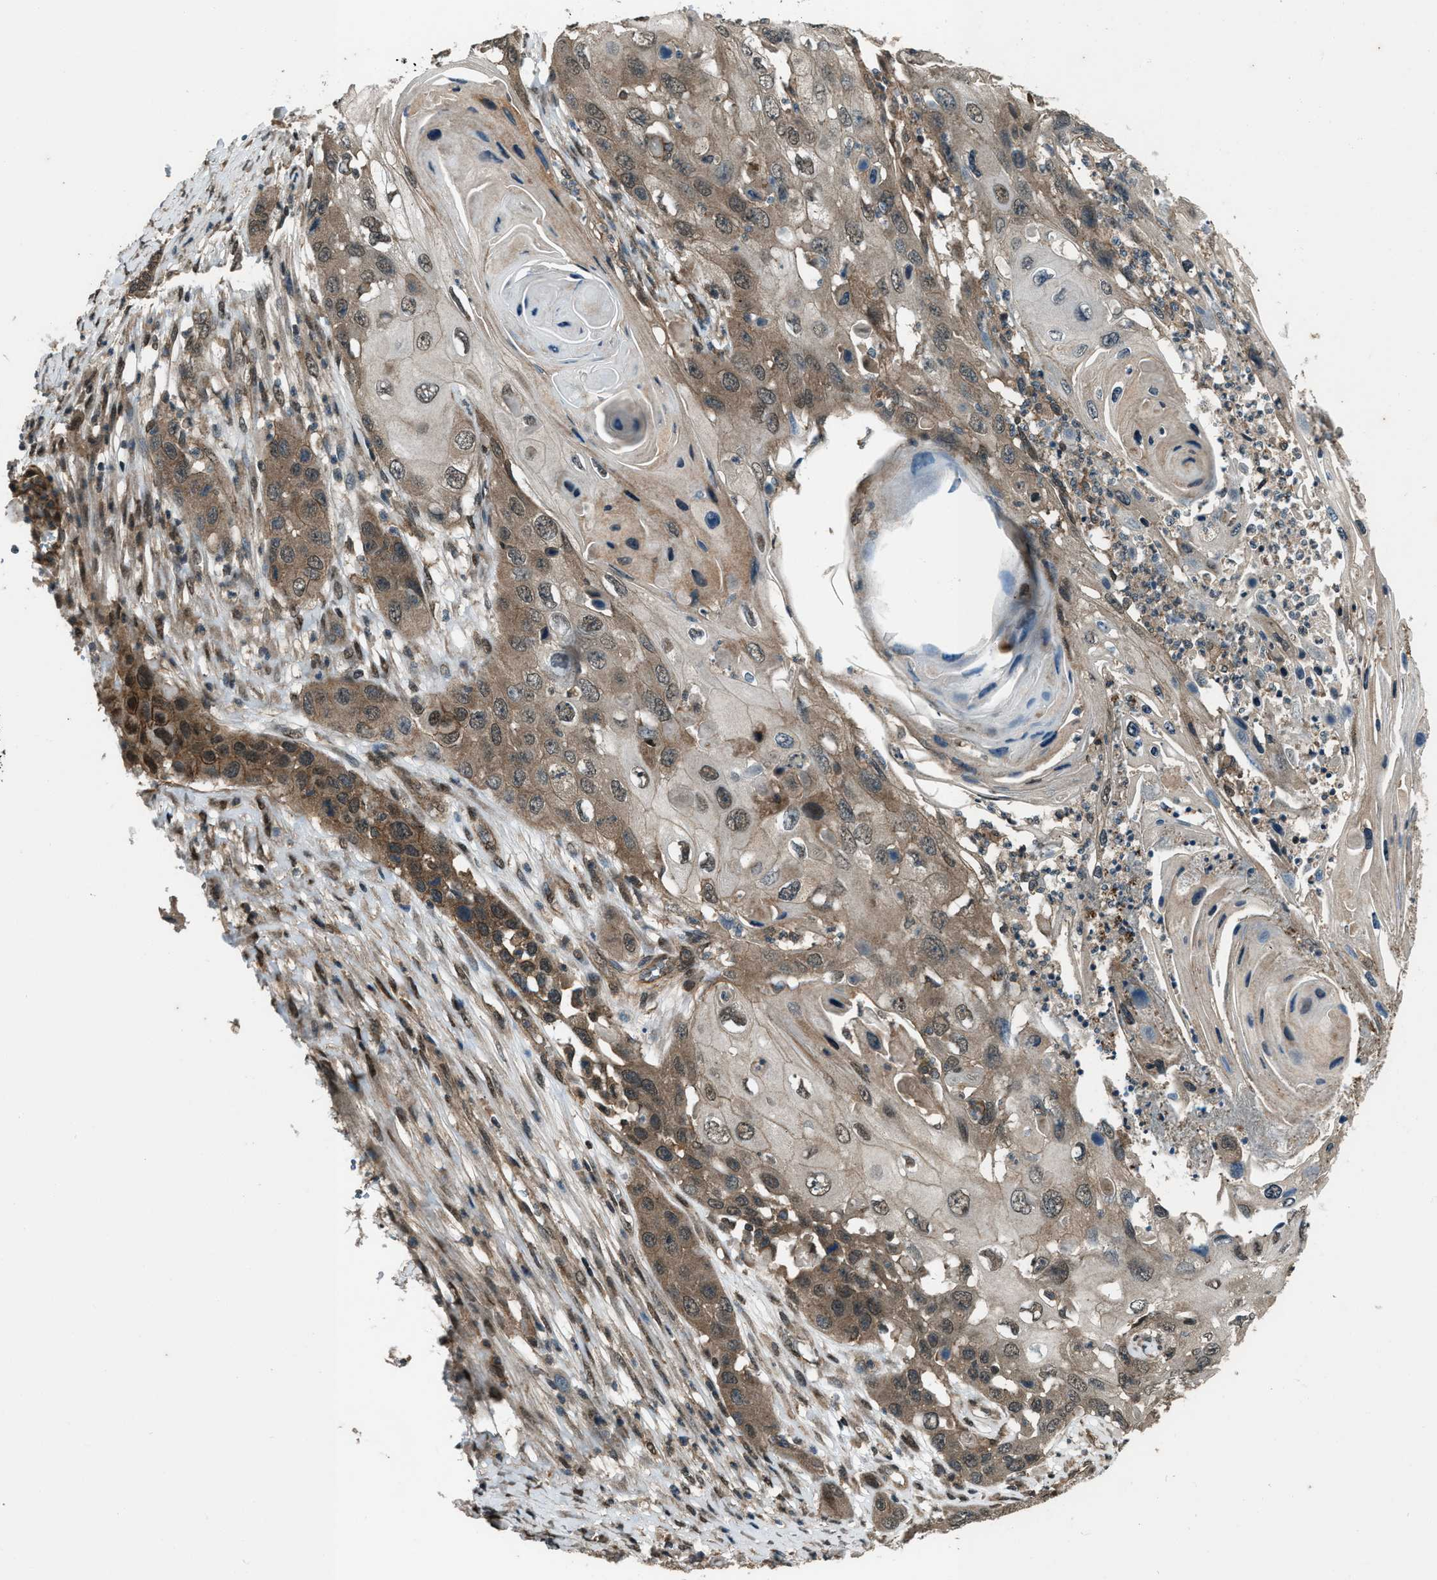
{"staining": {"intensity": "moderate", "quantity": "25%-75%", "location": "cytoplasmic/membranous"}, "tissue": "skin cancer", "cell_type": "Tumor cells", "image_type": "cancer", "snomed": [{"axis": "morphology", "description": "Squamous cell carcinoma, NOS"}, {"axis": "topography", "description": "Skin"}], "caption": "Immunohistochemistry (IHC) (DAB (3,3'-diaminobenzidine)) staining of squamous cell carcinoma (skin) displays moderate cytoplasmic/membranous protein expression in about 25%-75% of tumor cells.", "gene": "SVIL", "patient": {"sex": "male", "age": 55}}